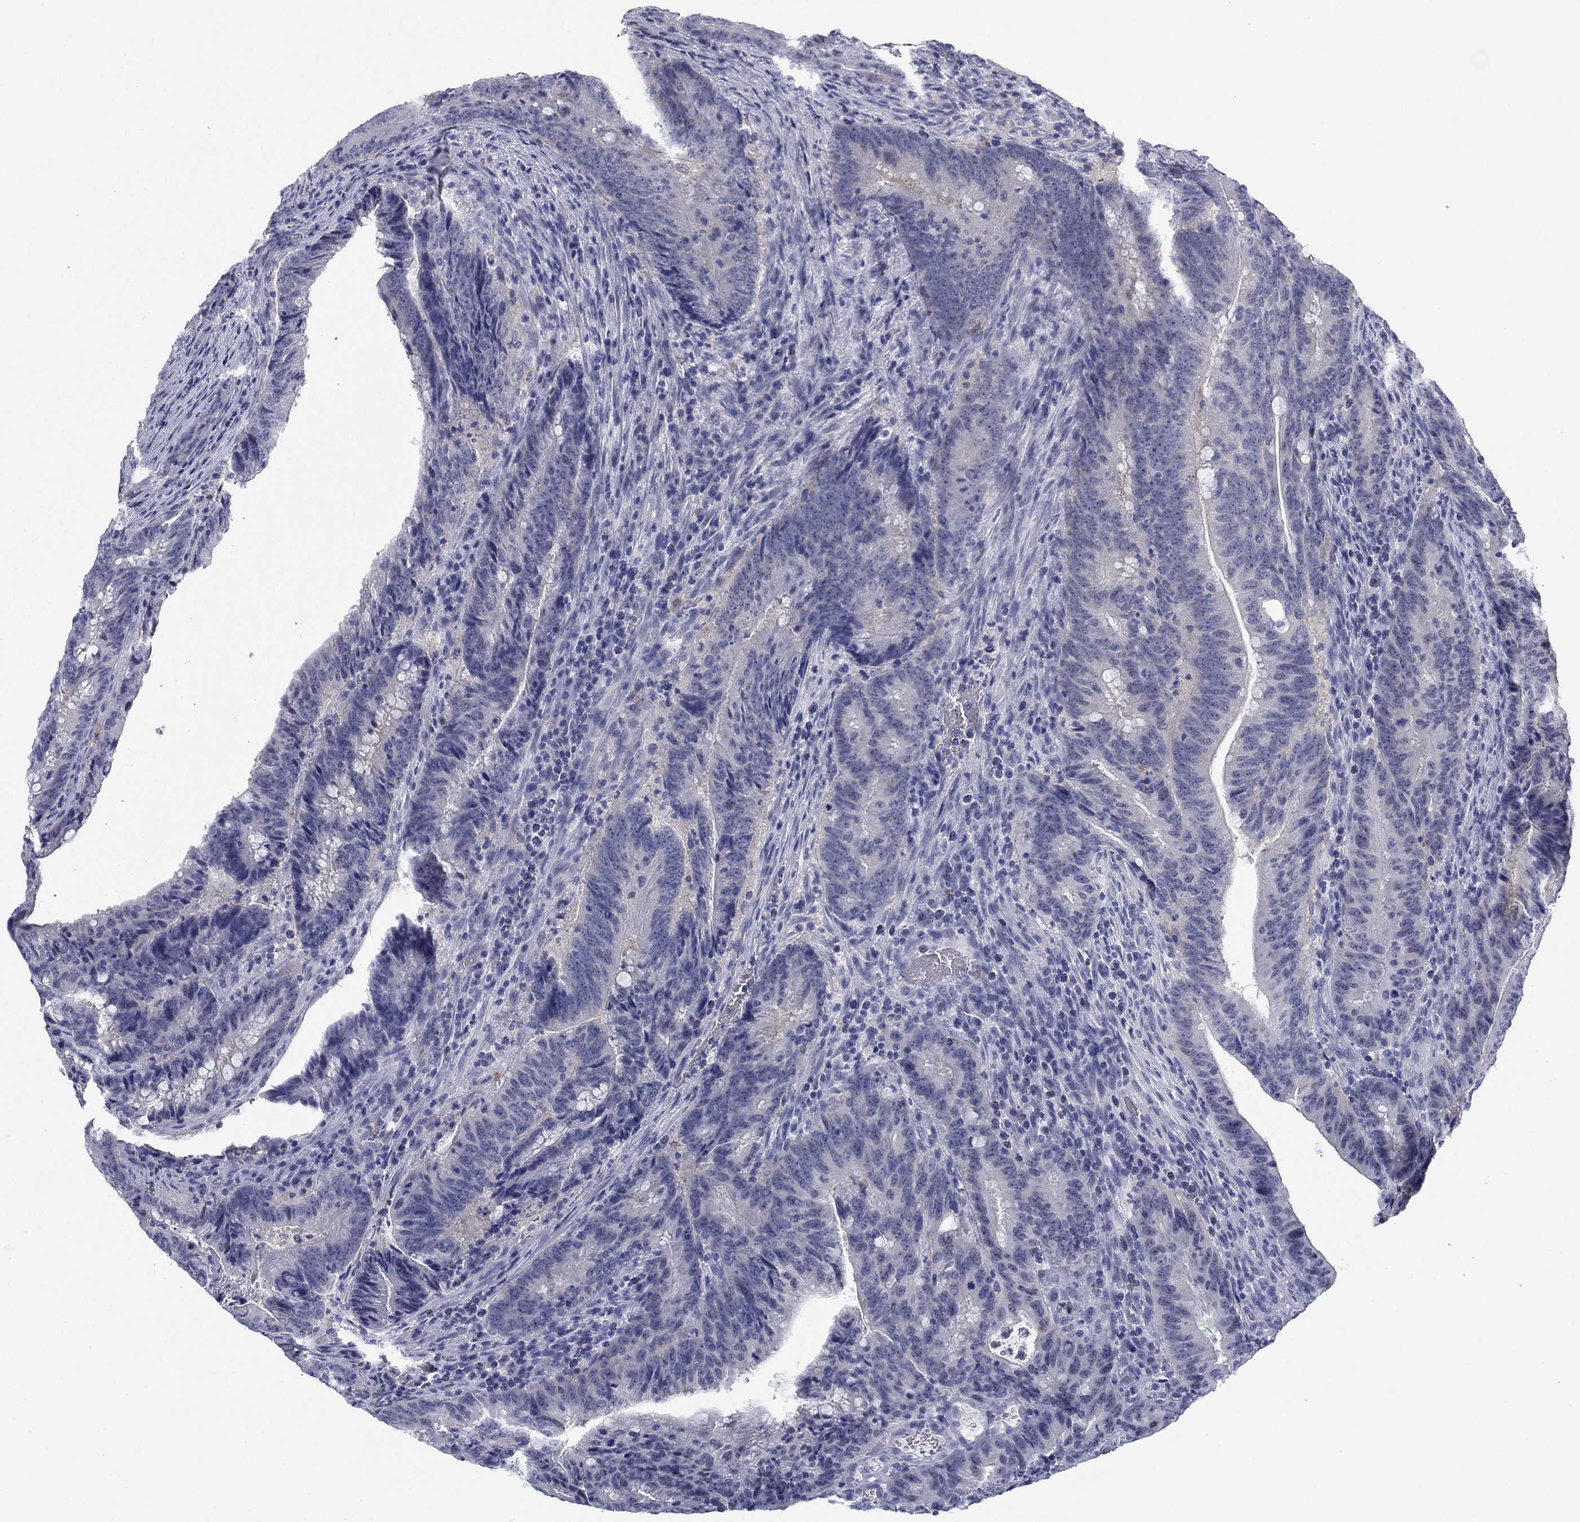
{"staining": {"intensity": "negative", "quantity": "none", "location": "none"}, "tissue": "colorectal cancer", "cell_type": "Tumor cells", "image_type": "cancer", "snomed": [{"axis": "morphology", "description": "Adenocarcinoma, NOS"}, {"axis": "topography", "description": "Colon"}], "caption": "An IHC histopathology image of colorectal cancer is shown. There is no staining in tumor cells of colorectal cancer. Nuclei are stained in blue.", "gene": "DNAL1", "patient": {"sex": "female", "age": 87}}